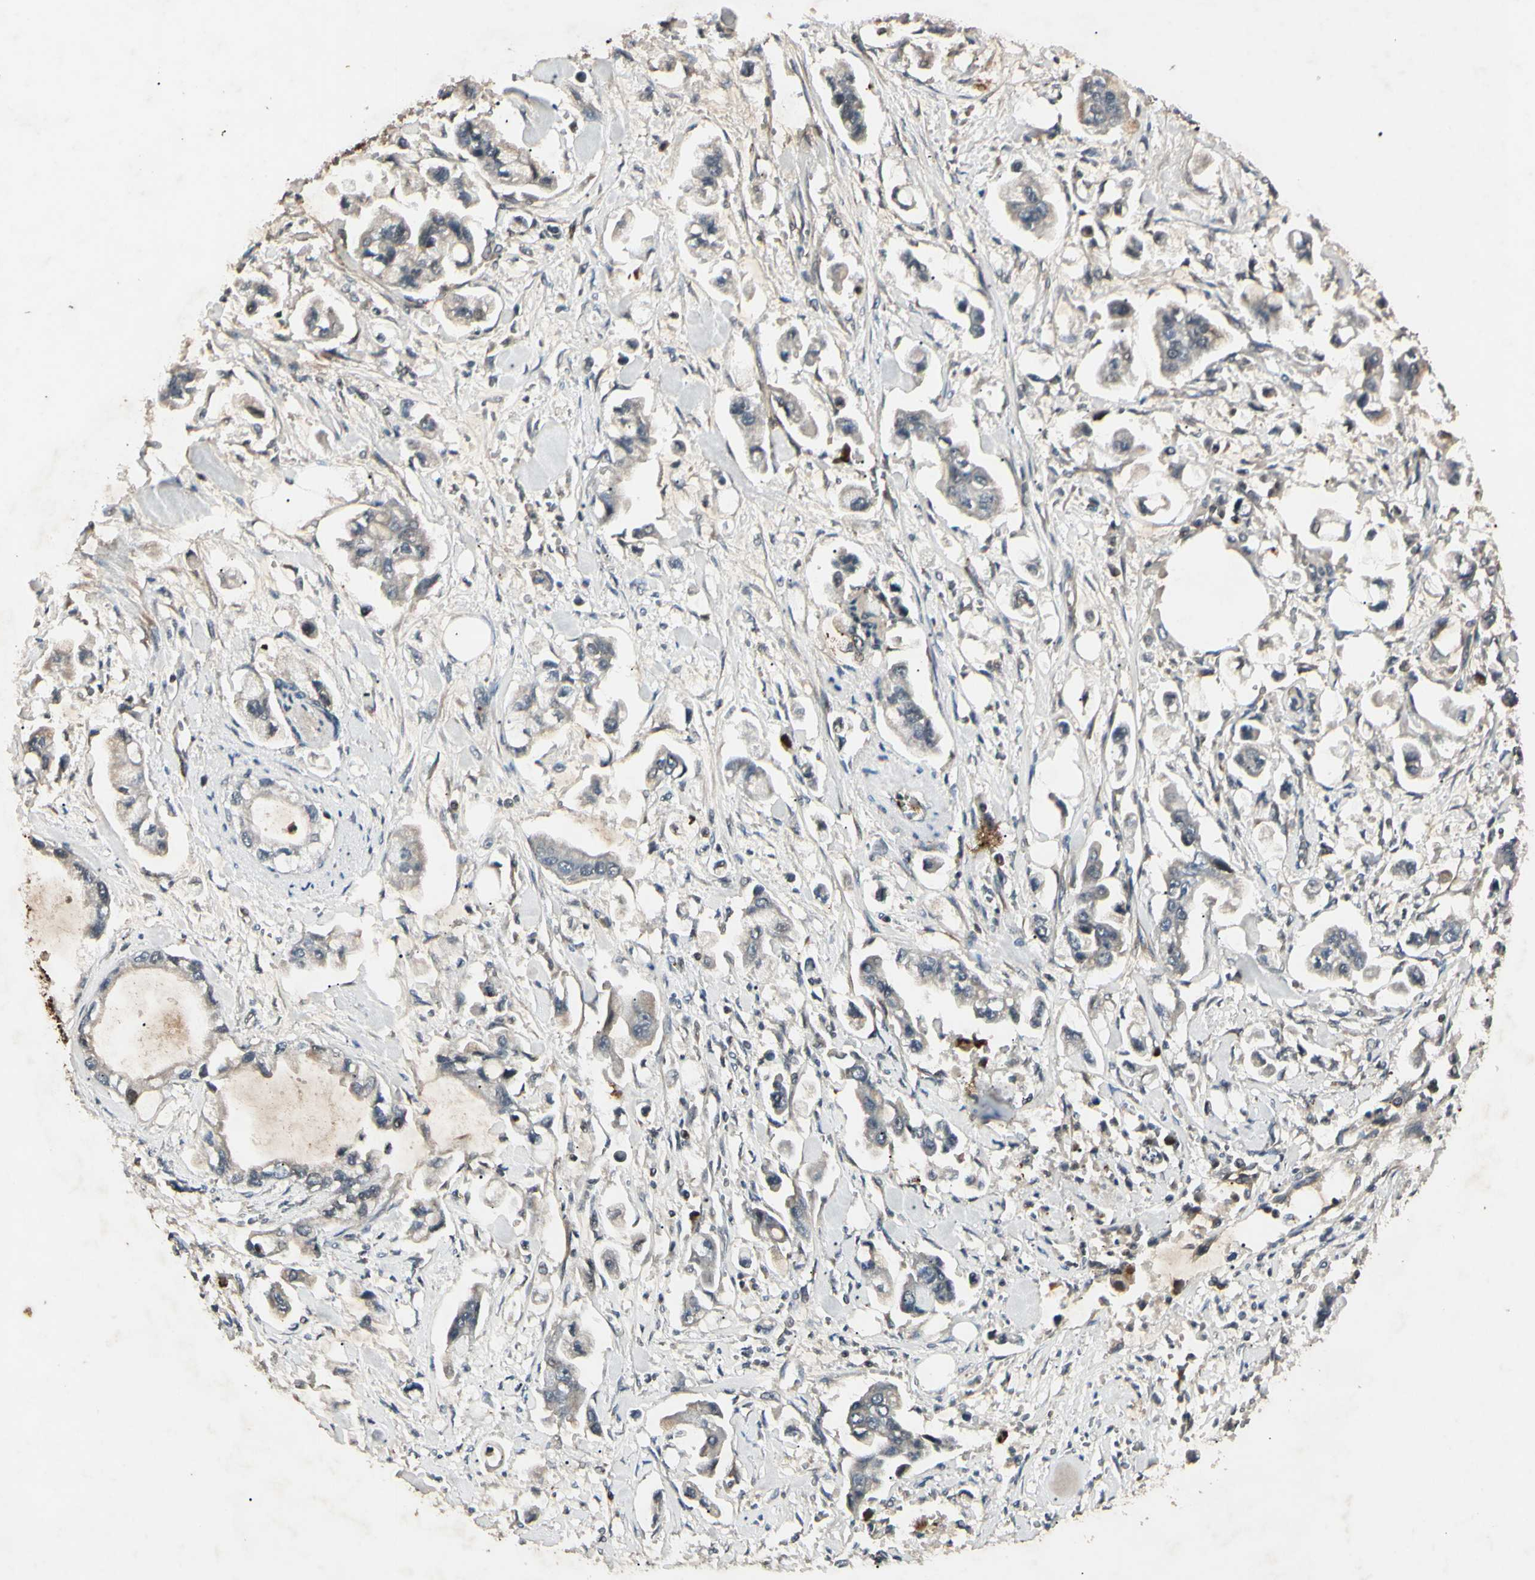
{"staining": {"intensity": "negative", "quantity": "none", "location": "none"}, "tissue": "stomach cancer", "cell_type": "Tumor cells", "image_type": "cancer", "snomed": [{"axis": "morphology", "description": "Adenocarcinoma, NOS"}, {"axis": "topography", "description": "Stomach"}], "caption": "High power microscopy image of an IHC histopathology image of stomach cancer, revealing no significant expression in tumor cells. (Stains: DAB (3,3'-diaminobenzidine) IHC with hematoxylin counter stain, Microscopy: brightfield microscopy at high magnification).", "gene": "AEBP1", "patient": {"sex": "male", "age": 62}}